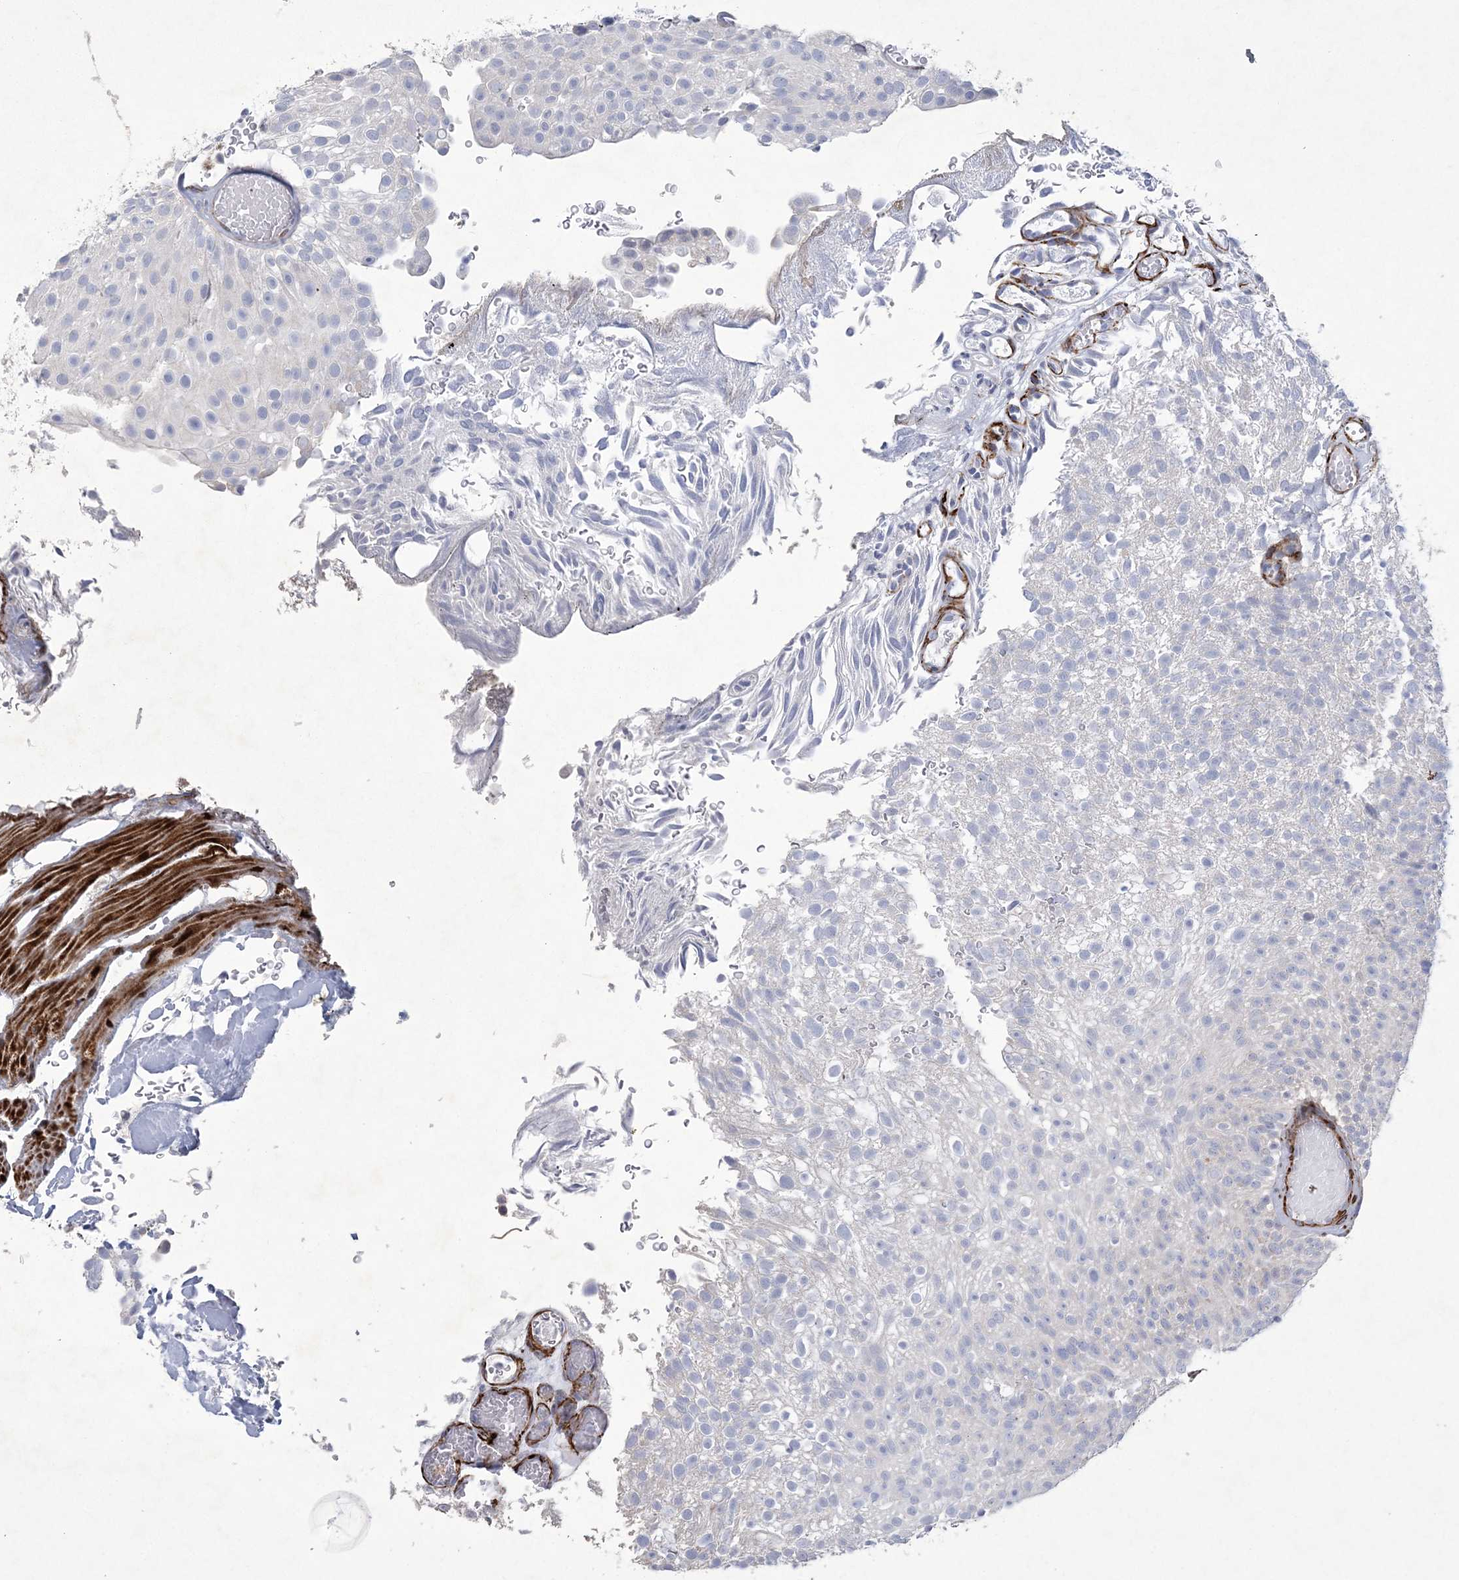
{"staining": {"intensity": "negative", "quantity": "none", "location": "none"}, "tissue": "urothelial cancer", "cell_type": "Tumor cells", "image_type": "cancer", "snomed": [{"axis": "morphology", "description": "Urothelial carcinoma, Low grade"}, {"axis": "topography", "description": "Urinary bladder"}], "caption": "This is an immunohistochemistry (IHC) micrograph of human urothelial cancer. There is no staining in tumor cells.", "gene": "ARSJ", "patient": {"sex": "male", "age": 78}}